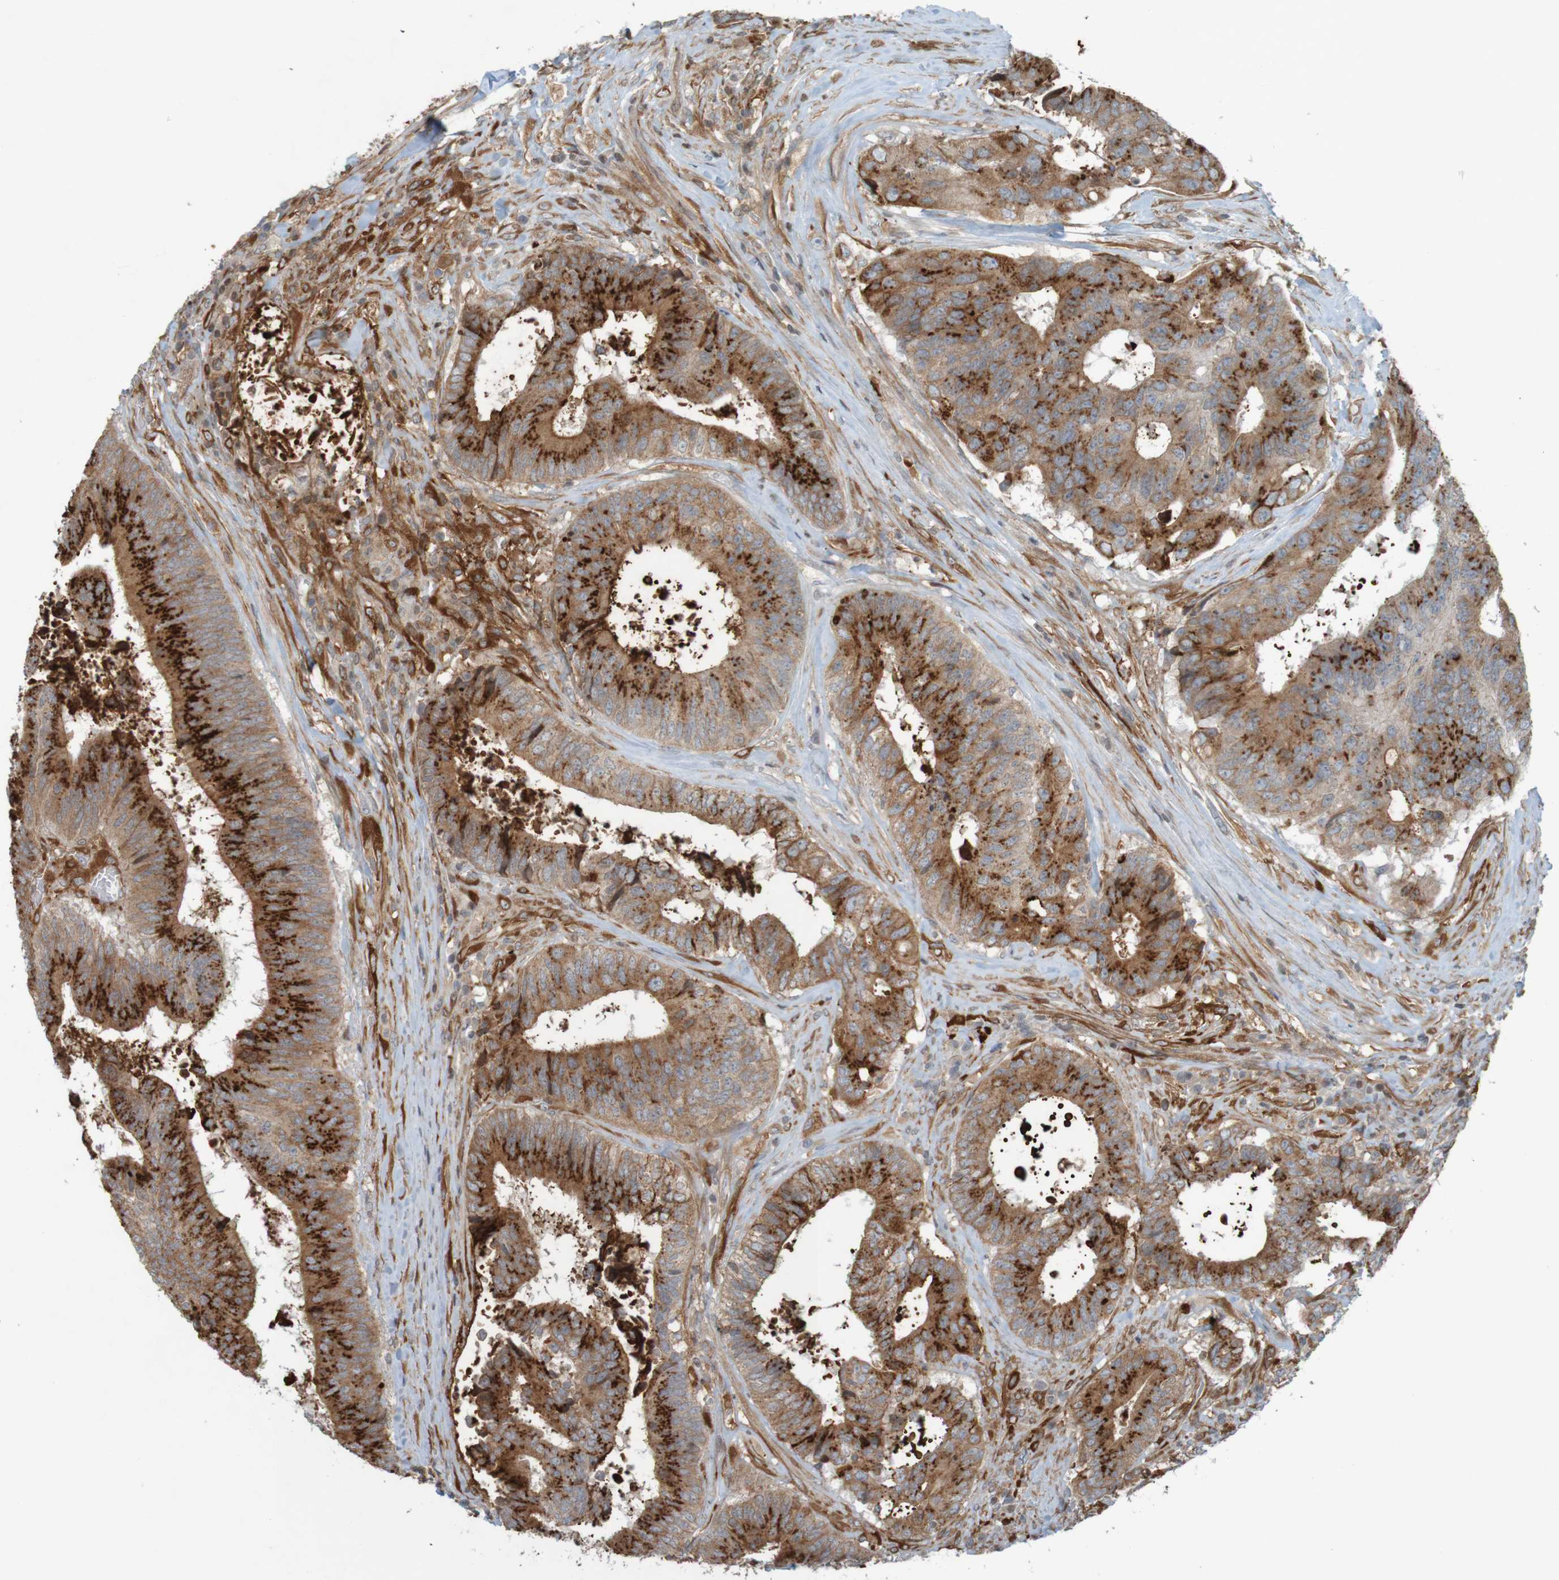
{"staining": {"intensity": "strong", "quantity": ">75%", "location": "cytoplasmic/membranous"}, "tissue": "colorectal cancer", "cell_type": "Tumor cells", "image_type": "cancer", "snomed": [{"axis": "morphology", "description": "Adenocarcinoma, NOS"}, {"axis": "topography", "description": "Rectum"}], "caption": "Colorectal cancer (adenocarcinoma) stained with immunohistochemistry displays strong cytoplasmic/membranous expression in about >75% of tumor cells. Using DAB (3,3'-diaminobenzidine) (brown) and hematoxylin (blue) stains, captured at high magnification using brightfield microscopy.", "gene": "GUCY1A1", "patient": {"sex": "male", "age": 72}}